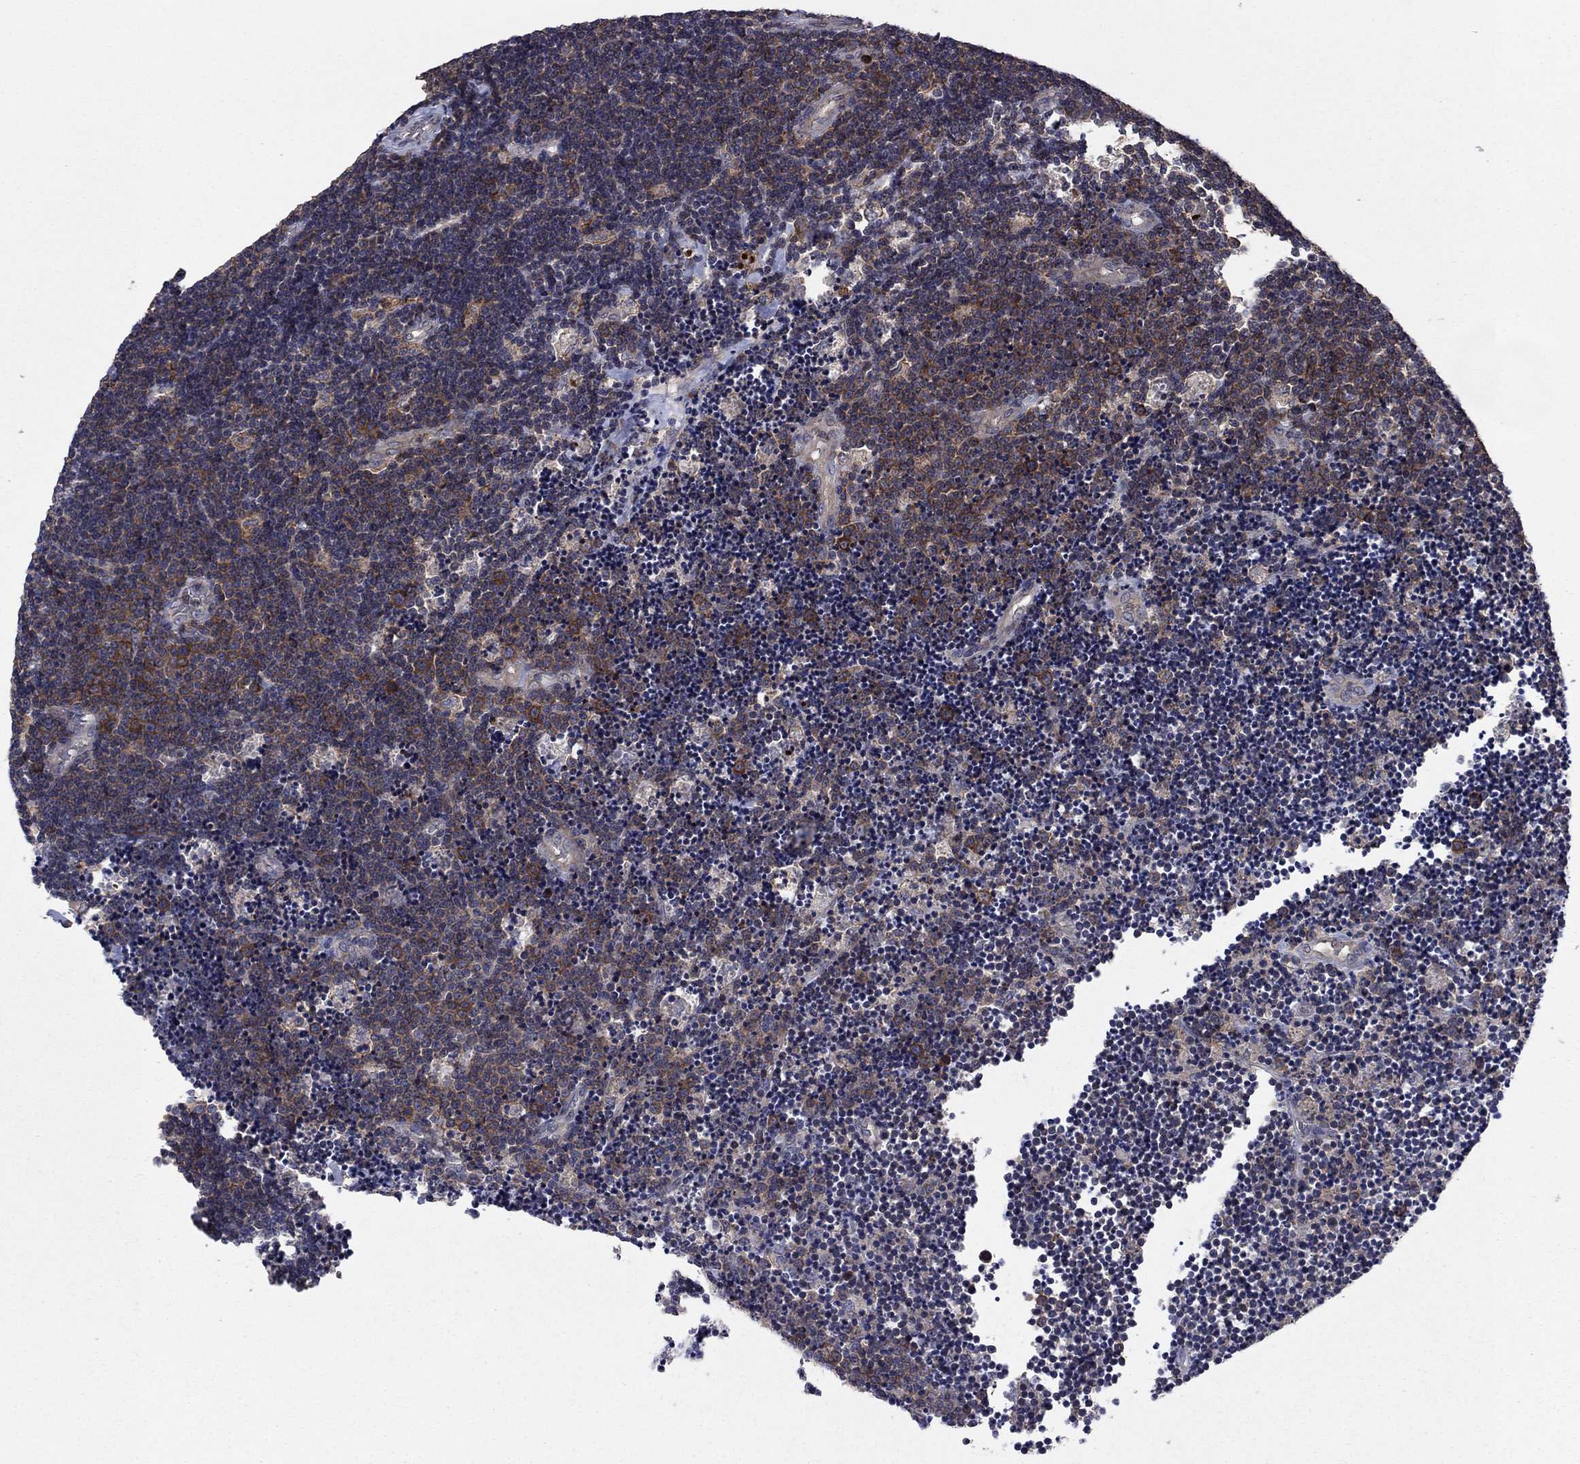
{"staining": {"intensity": "moderate", "quantity": "25%-75%", "location": "cytoplasmic/membranous"}, "tissue": "lymphoma", "cell_type": "Tumor cells", "image_type": "cancer", "snomed": [{"axis": "morphology", "description": "Malignant lymphoma, non-Hodgkin's type, Low grade"}, {"axis": "topography", "description": "Brain"}], "caption": "Immunohistochemistry image of neoplastic tissue: malignant lymphoma, non-Hodgkin's type (low-grade) stained using immunohistochemistry exhibits medium levels of moderate protein expression localized specifically in the cytoplasmic/membranous of tumor cells, appearing as a cytoplasmic/membranous brown color.", "gene": "MEA1", "patient": {"sex": "female", "age": 66}}